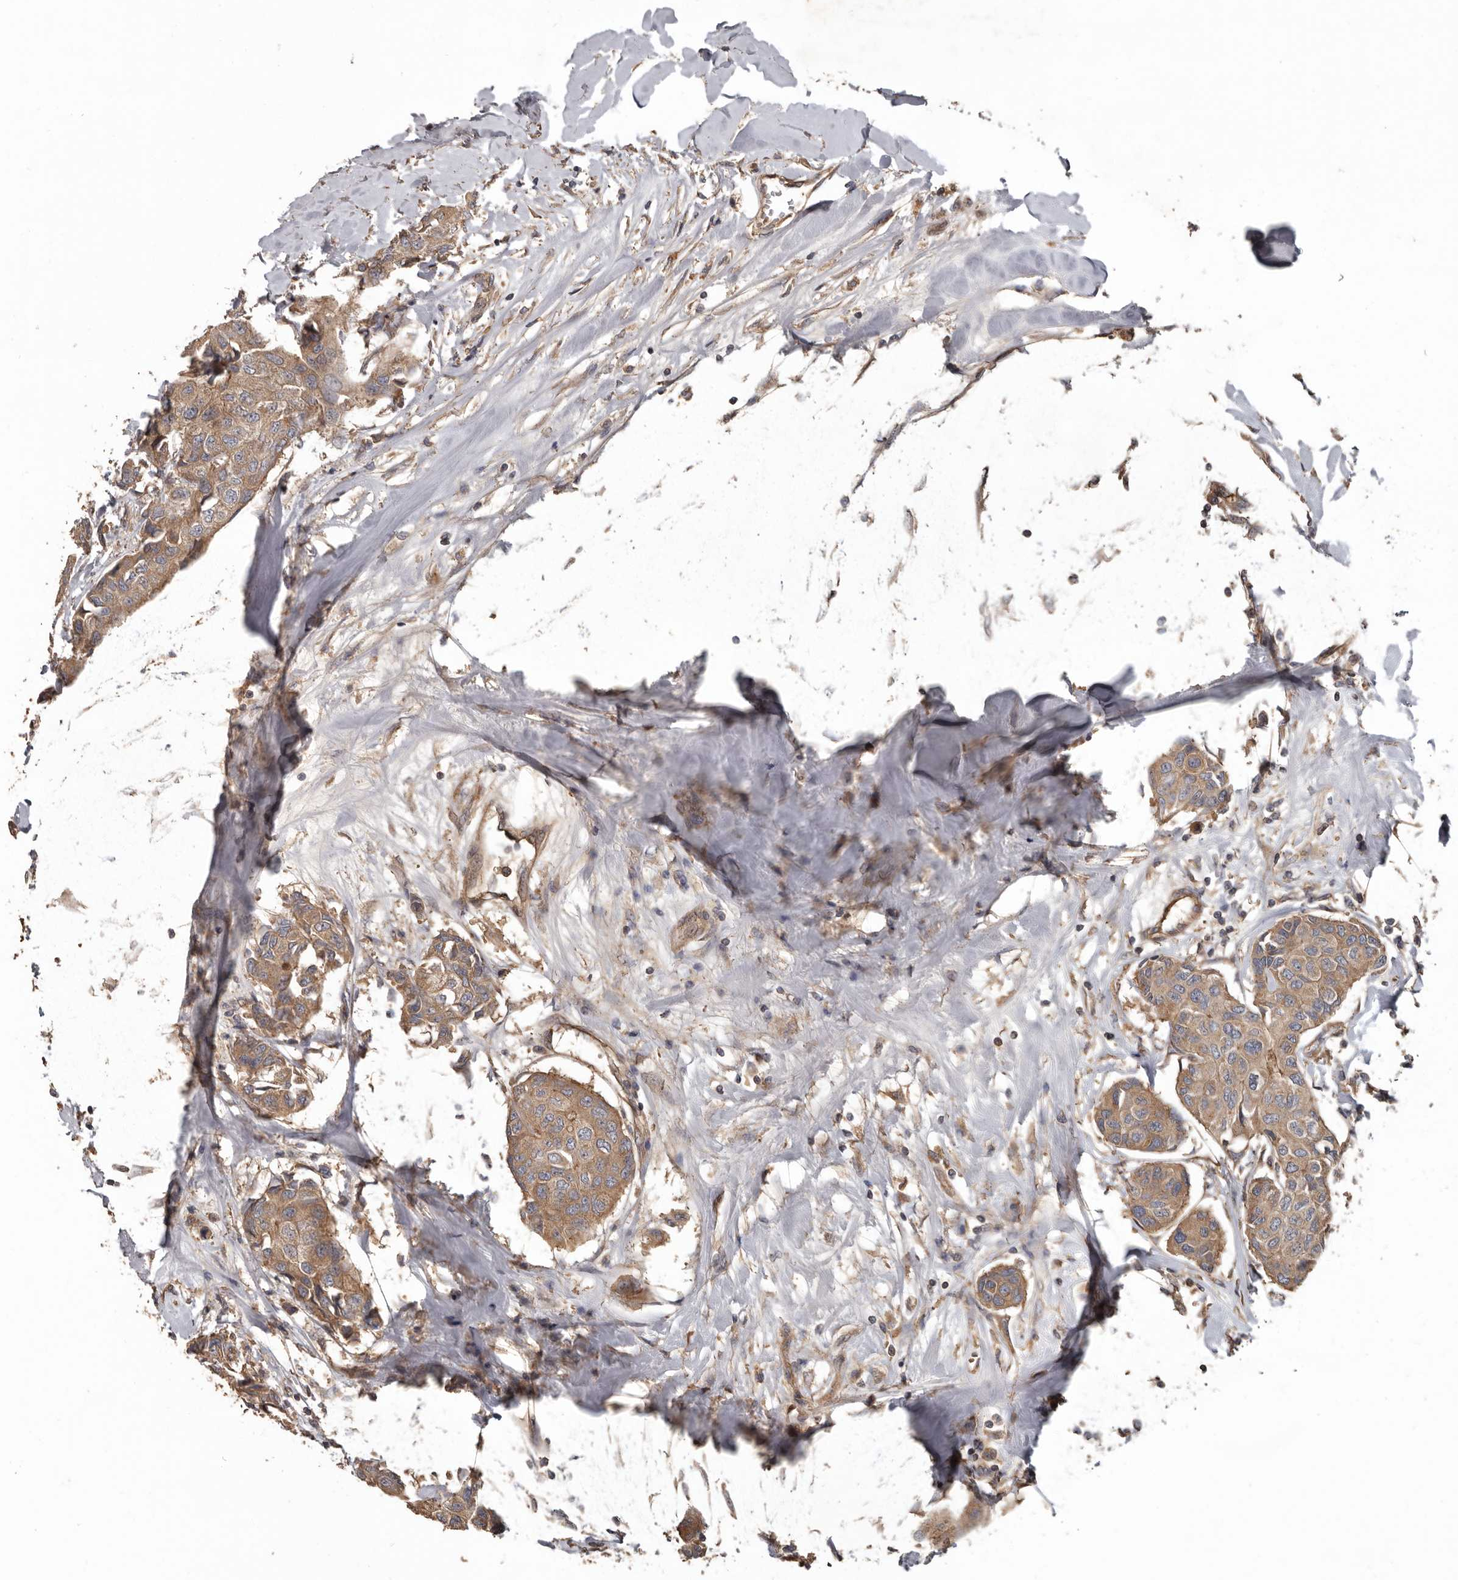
{"staining": {"intensity": "moderate", "quantity": ">75%", "location": "cytoplasmic/membranous"}, "tissue": "breast cancer", "cell_type": "Tumor cells", "image_type": "cancer", "snomed": [{"axis": "morphology", "description": "Duct carcinoma"}, {"axis": "topography", "description": "Breast"}], "caption": "The micrograph shows staining of intraductal carcinoma (breast), revealing moderate cytoplasmic/membranous protein positivity (brown color) within tumor cells. The protein is shown in brown color, while the nuclei are stained blue.", "gene": "ARHGEF5", "patient": {"sex": "female", "age": 80}}